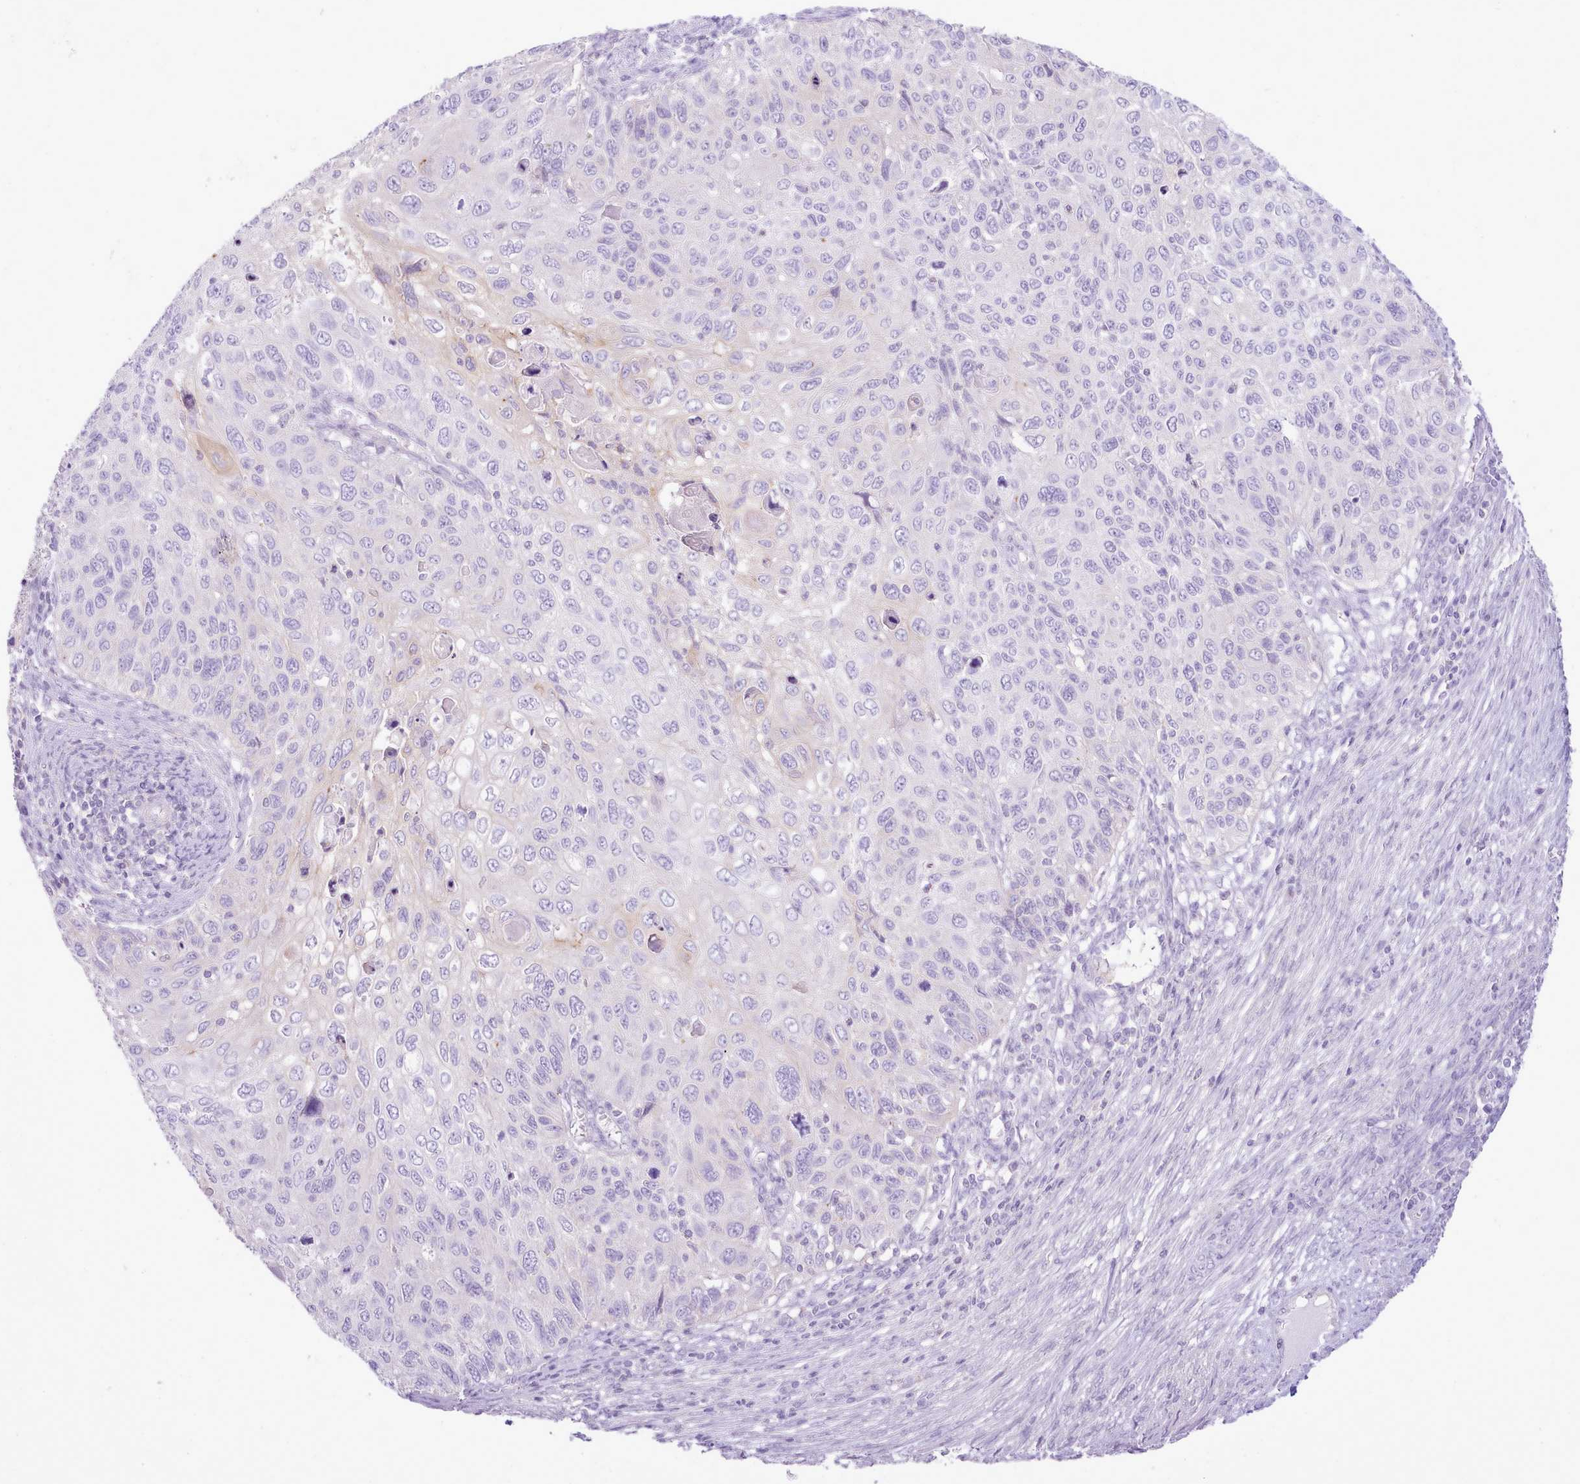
{"staining": {"intensity": "negative", "quantity": "none", "location": "none"}, "tissue": "cervical cancer", "cell_type": "Tumor cells", "image_type": "cancer", "snomed": [{"axis": "morphology", "description": "Squamous cell carcinoma, NOS"}, {"axis": "topography", "description": "Cervix"}], "caption": "There is no significant positivity in tumor cells of cervical cancer (squamous cell carcinoma).", "gene": "MDFI", "patient": {"sex": "female", "age": 70}}